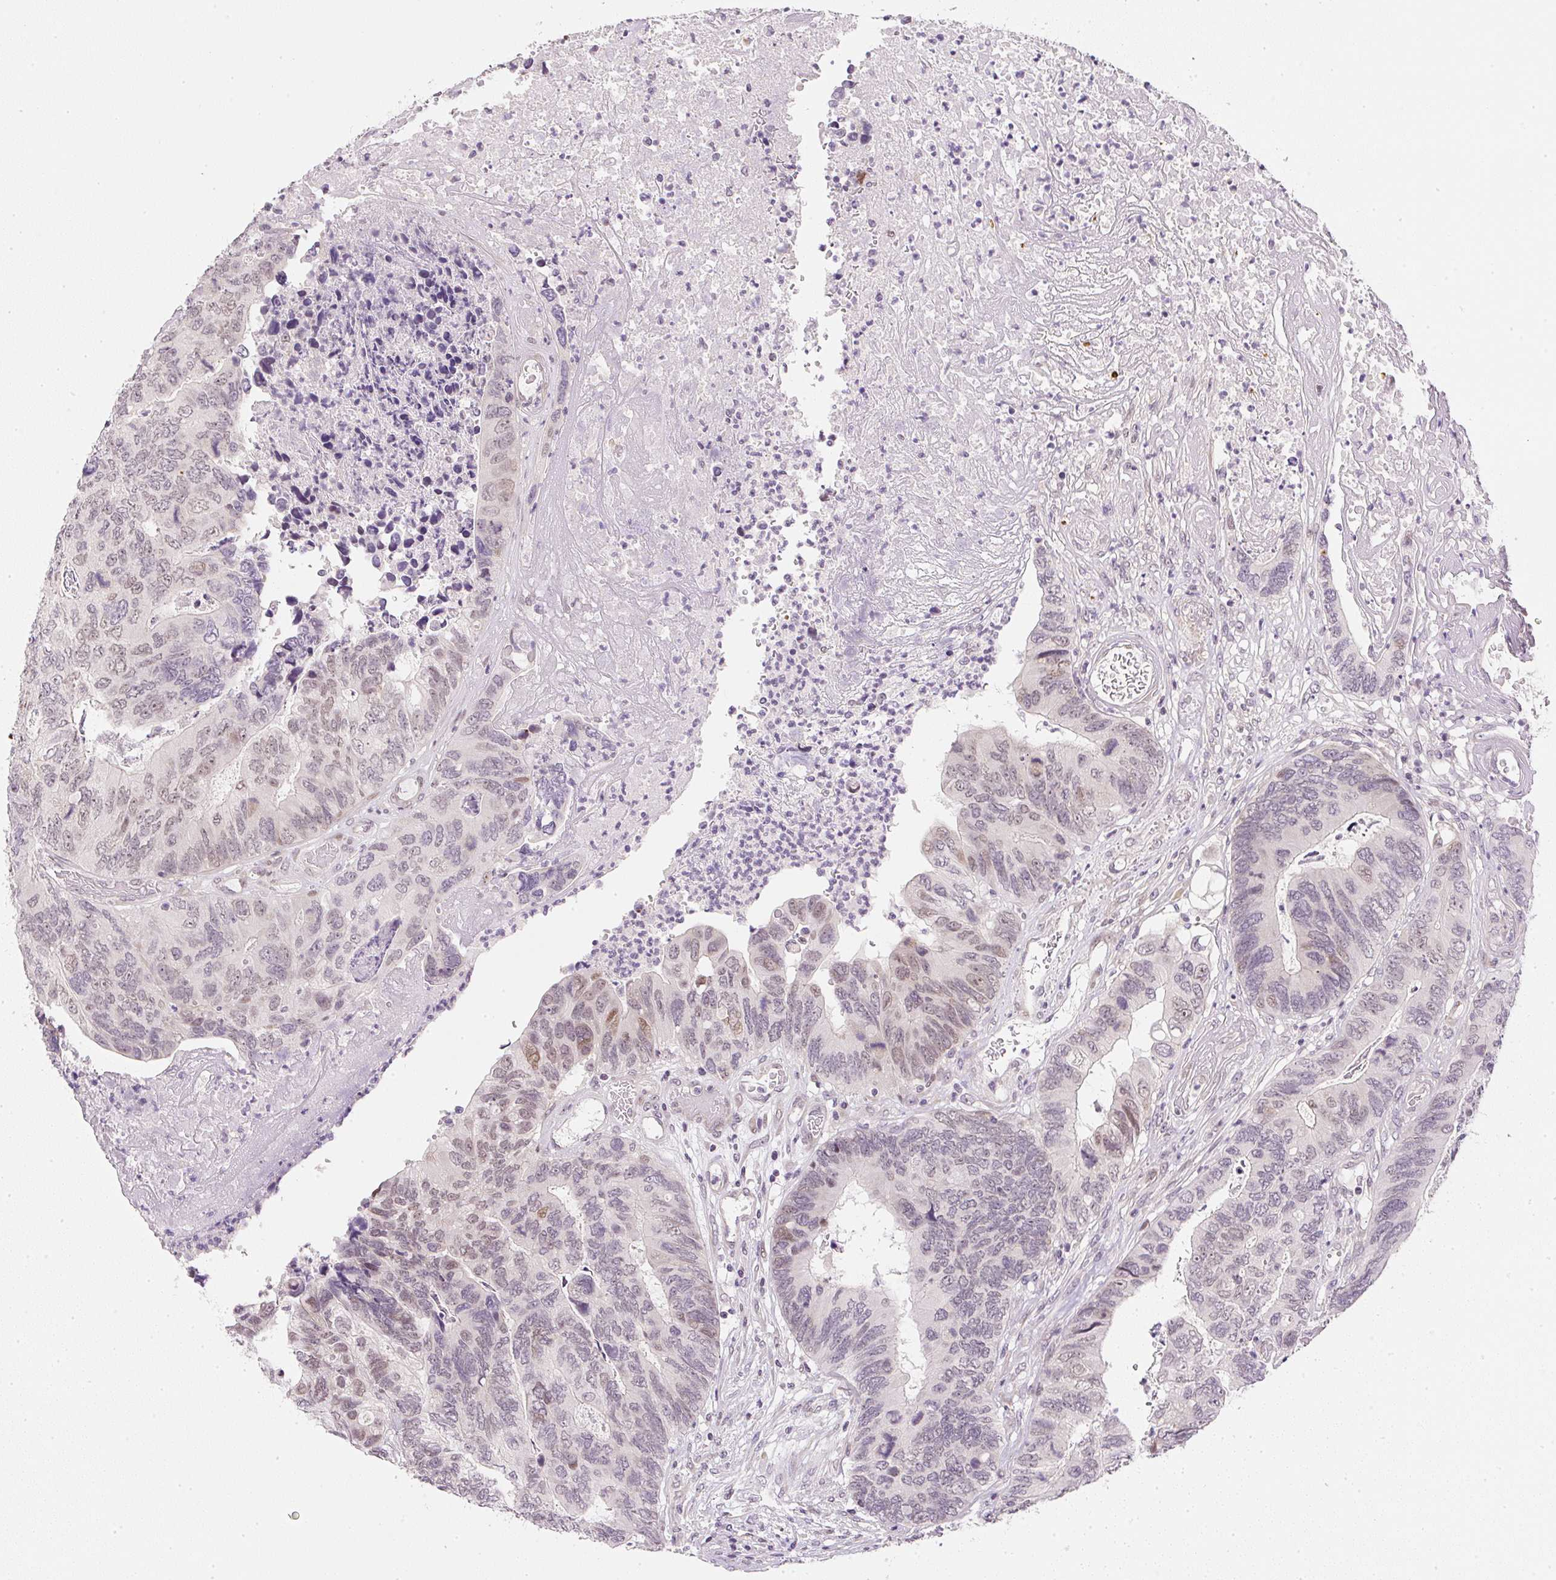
{"staining": {"intensity": "moderate", "quantity": "25%-75%", "location": "nuclear"}, "tissue": "colorectal cancer", "cell_type": "Tumor cells", "image_type": "cancer", "snomed": [{"axis": "morphology", "description": "Adenocarcinoma, NOS"}, {"axis": "topography", "description": "Colon"}], "caption": "DAB (3,3'-diaminobenzidine) immunohistochemical staining of colorectal cancer (adenocarcinoma) reveals moderate nuclear protein positivity in approximately 25%-75% of tumor cells.", "gene": "DPPA4", "patient": {"sex": "female", "age": 67}}